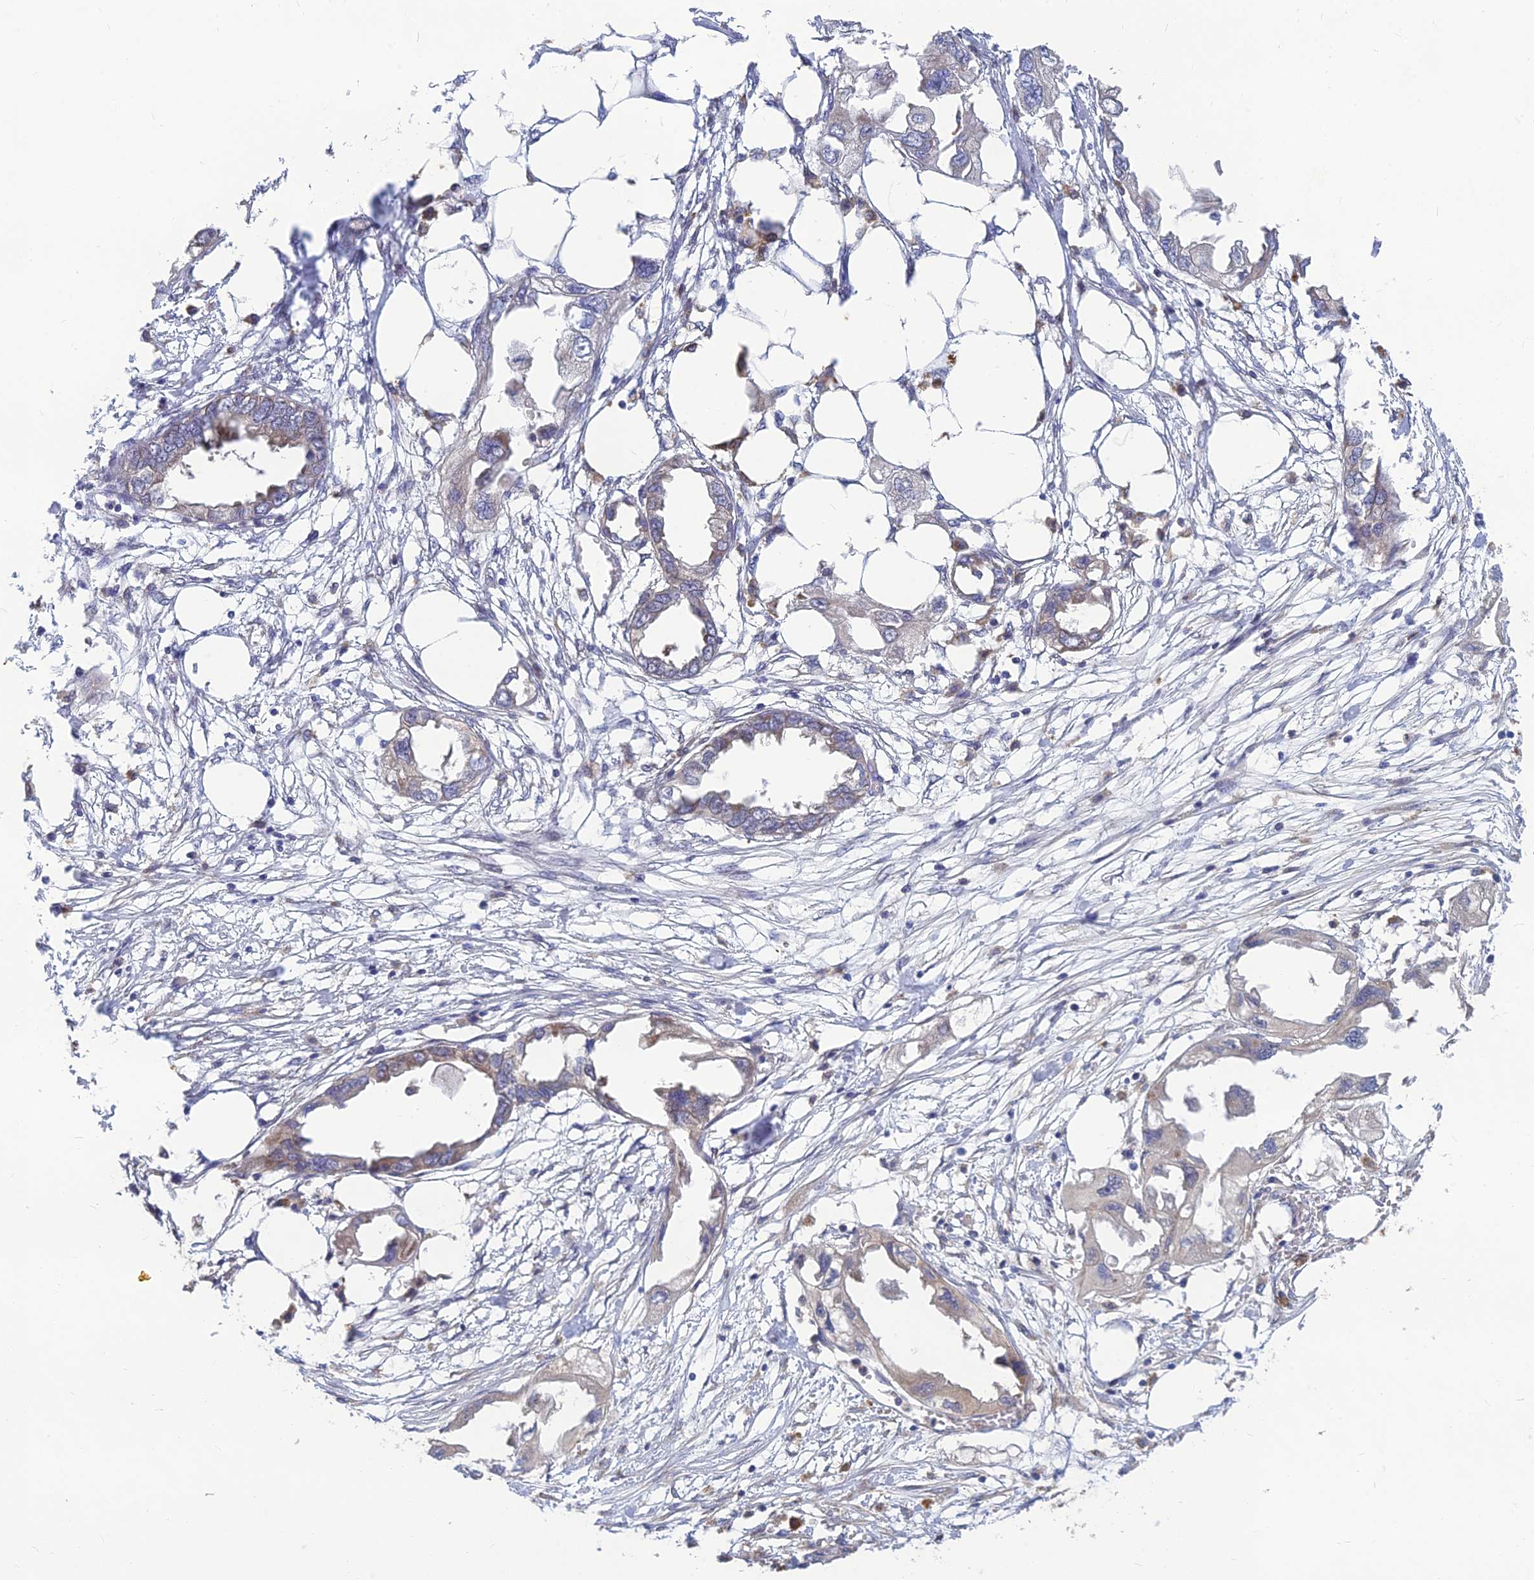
{"staining": {"intensity": "weak", "quantity": "<25%", "location": "cytoplasmic/membranous"}, "tissue": "endometrial cancer", "cell_type": "Tumor cells", "image_type": "cancer", "snomed": [{"axis": "morphology", "description": "Adenocarcinoma, NOS"}, {"axis": "morphology", "description": "Adenocarcinoma, metastatic, NOS"}, {"axis": "topography", "description": "Adipose tissue"}, {"axis": "topography", "description": "Endometrium"}], "caption": "A high-resolution micrograph shows IHC staining of endometrial adenocarcinoma, which demonstrates no significant expression in tumor cells.", "gene": "FAM151B", "patient": {"sex": "female", "age": 67}}